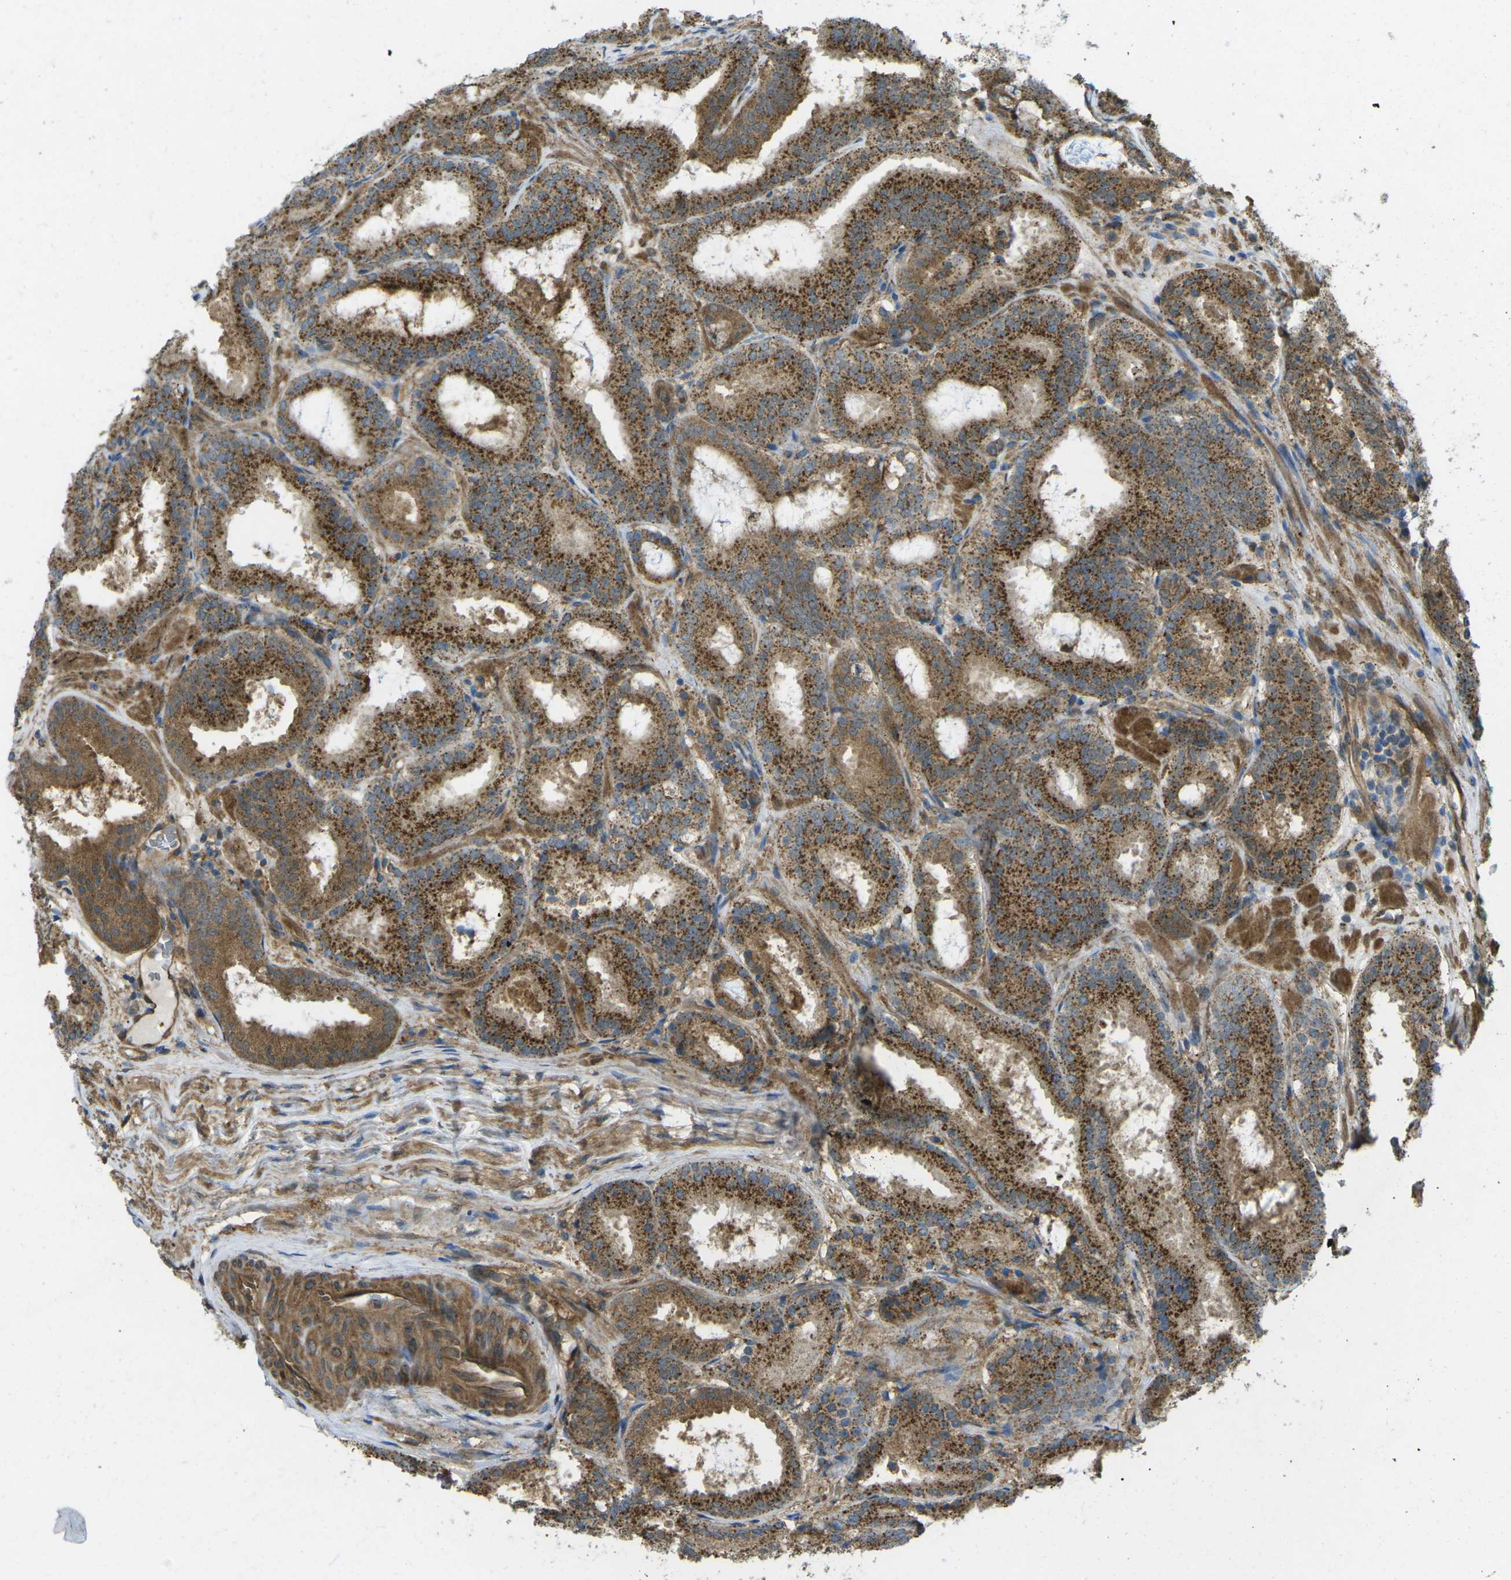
{"staining": {"intensity": "strong", "quantity": ">75%", "location": "cytoplasmic/membranous"}, "tissue": "prostate cancer", "cell_type": "Tumor cells", "image_type": "cancer", "snomed": [{"axis": "morphology", "description": "Adenocarcinoma, Low grade"}, {"axis": "topography", "description": "Prostate"}], "caption": "Prostate cancer was stained to show a protein in brown. There is high levels of strong cytoplasmic/membranous positivity in approximately >75% of tumor cells. Nuclei are stained in blue.", "gene": "CHMP3", "patient": {"sex": "male", "age": 69}}